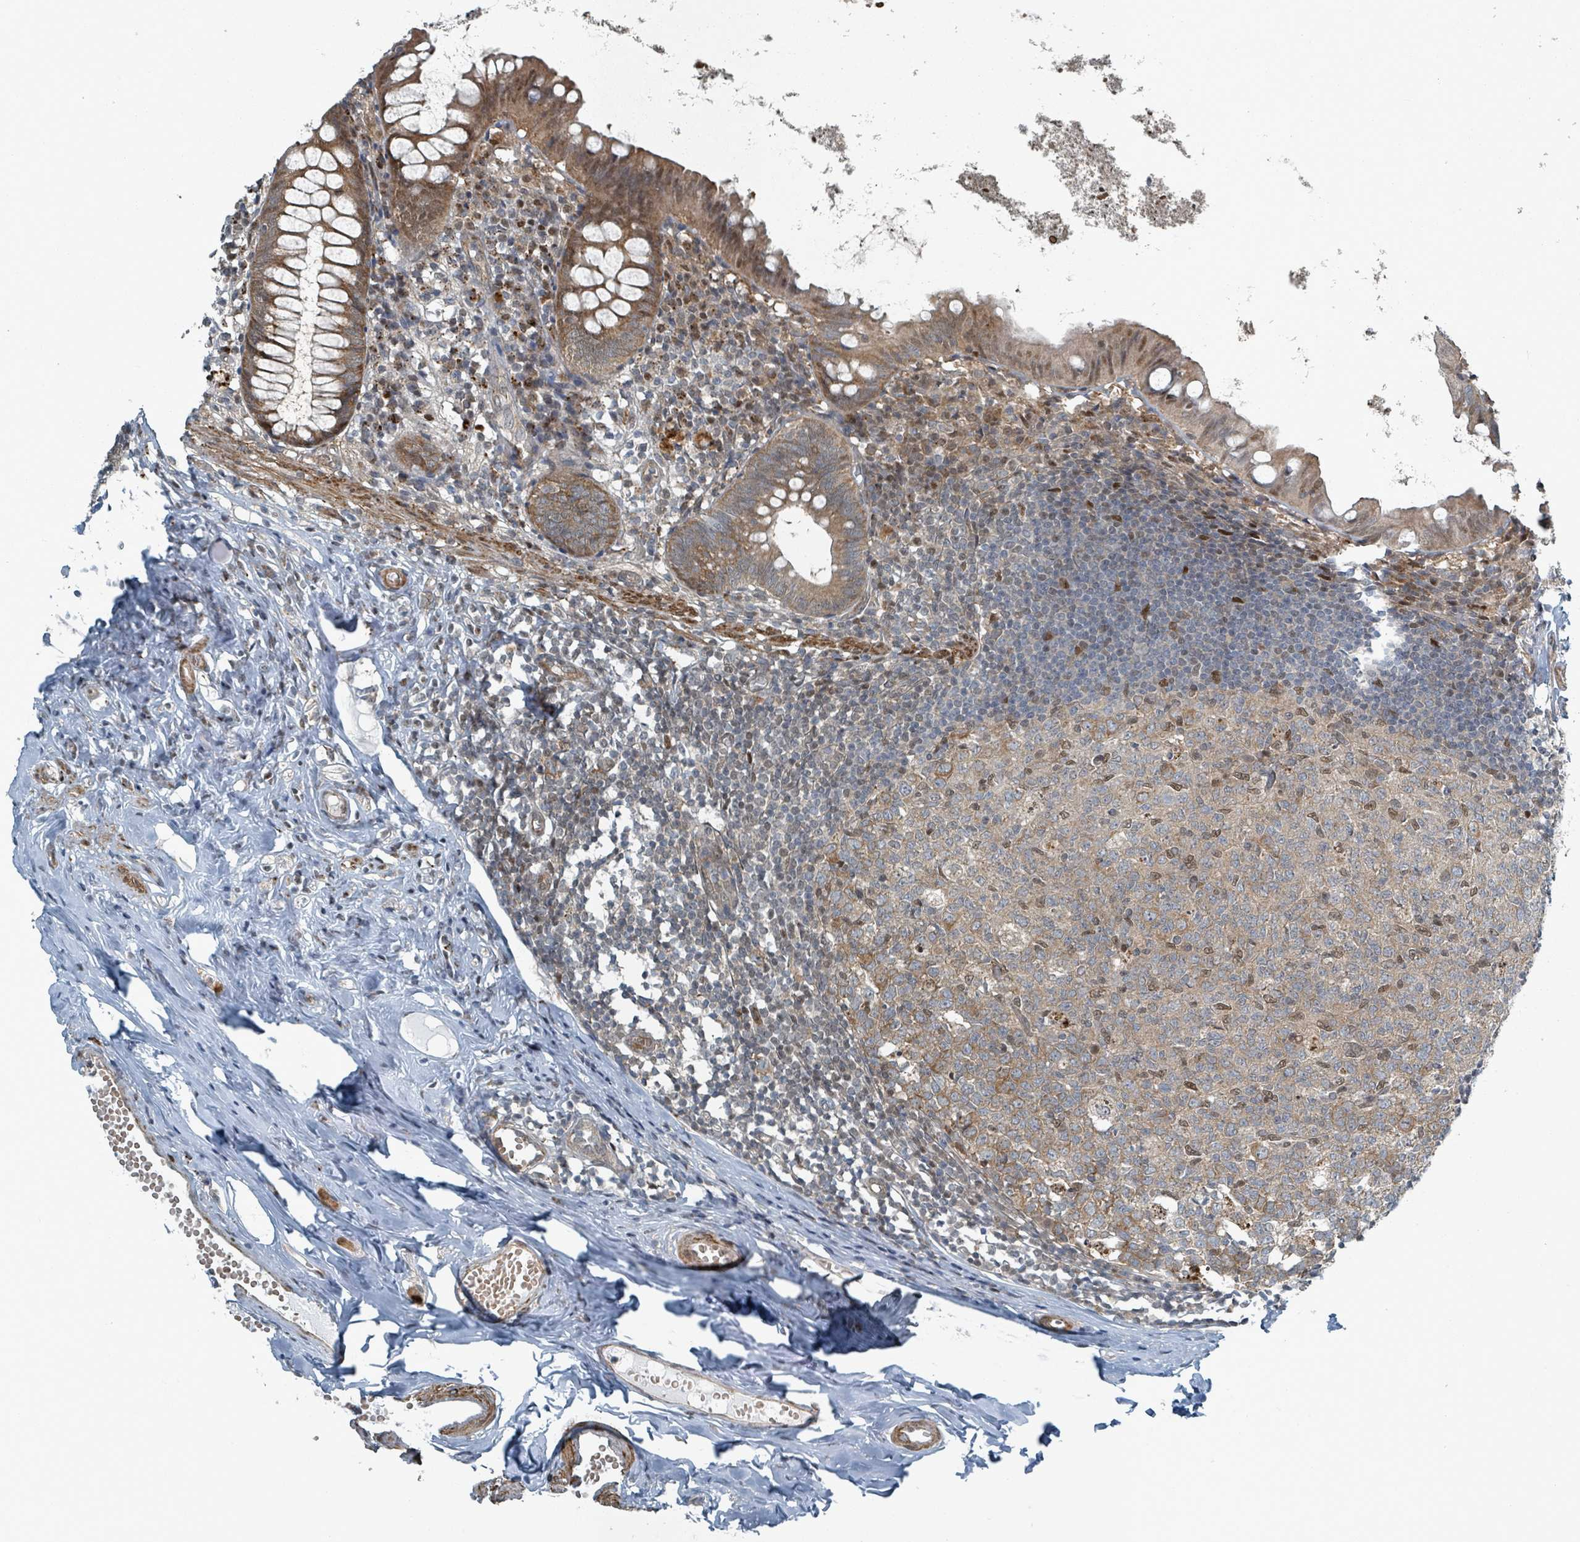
{"staining": {"intensity": "moderate", "quantity": ">75%", "location": "cytoplasmic/membranous,nuclear"}, "tissue": "appendix", "cell_type": "Glandular cells", "image_type": "normal", "snomed": [{"axis": "morphology", "description": "Normal tissue, NOS"}, {"axis": "topography", "description": "Appendix"}], "caption": "Immunohistochemistry of normal human appendix displays medium levels of moderate cytoplasmic/membranous,nuclear positivity in approximately >75% of glandular cells. (Brightfield microscopy of DAB IHC at high magnification).", "gene": "RHPN2", "patient": {"sex": "female", "age": 51}}